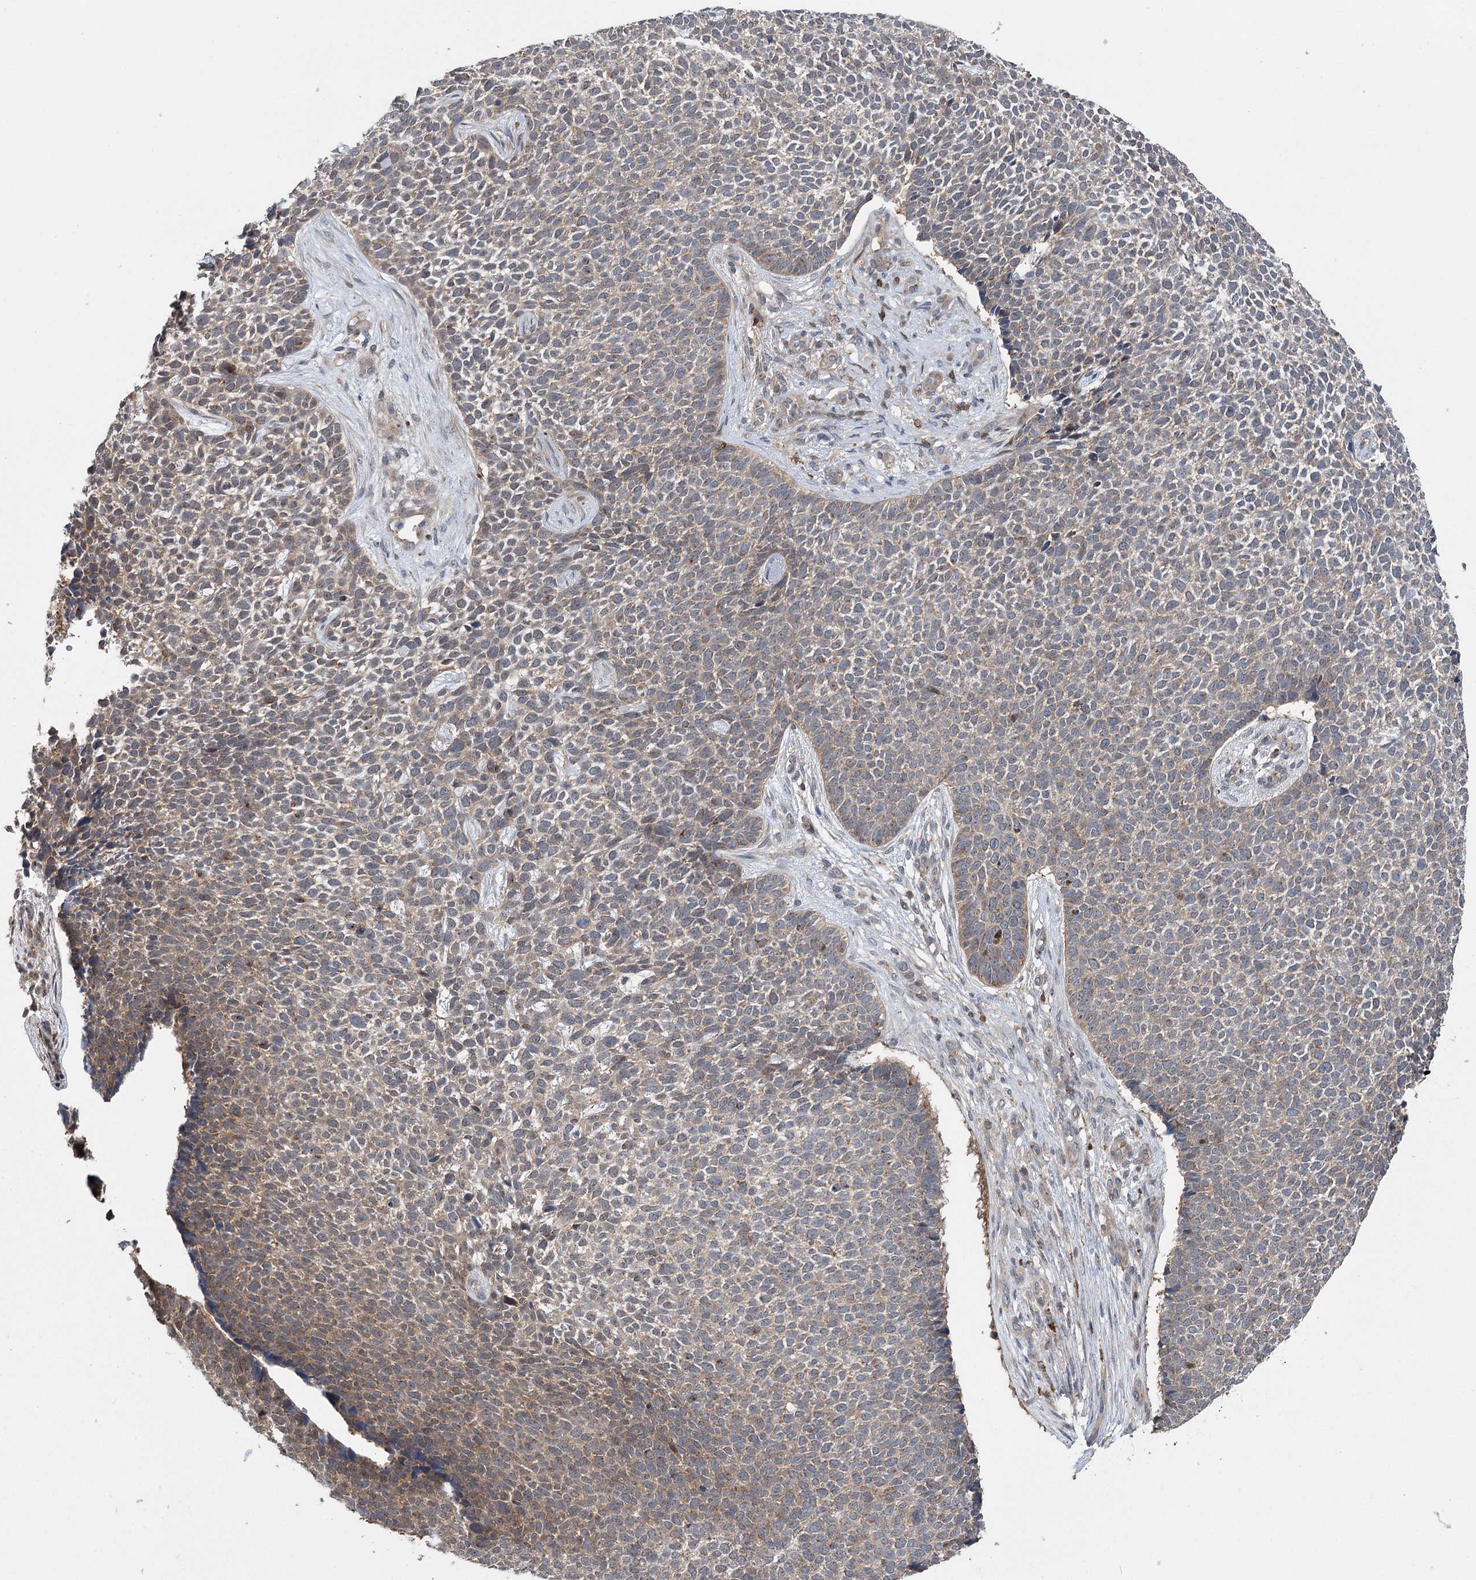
{"staining": {"intensity": "weak", "quantity": ">75%", "location": "cytoplasmic/membranous"}, "tissue": "skin cancer", "cell_type": "Tumor cells", "image_type": "cancer", "snomed": [{"axis": "morphology", "description": "Basal cell carcinoma"}, {"axis": "topography", "description": "Skin"}], "caption": "Skin cancer (basal cell carcinoma) was stained to show a protein in brown. There is low levels of weak cytoplasmic/membranous expression in about >75% of tumor cells.", "gene": "STX6", "patient": {"sex": "female", "age": 84}}